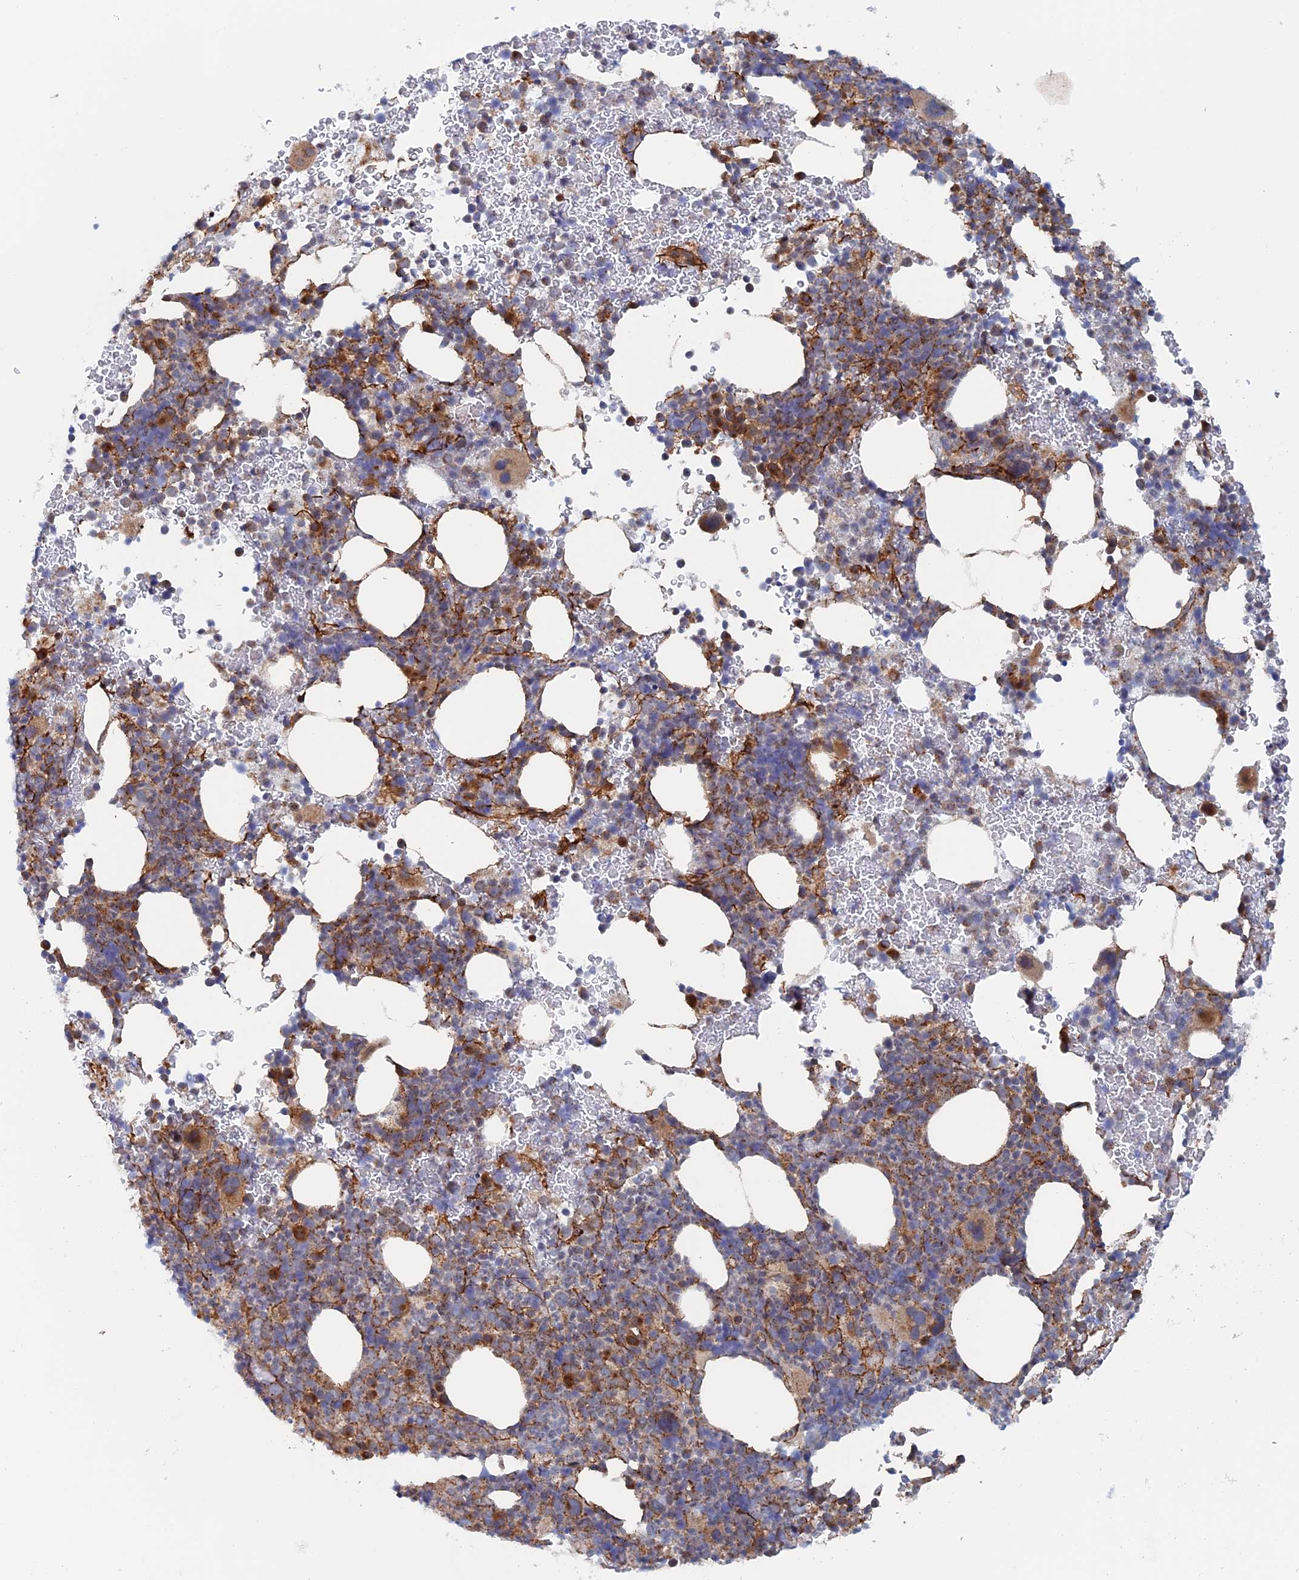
{"staining": {"intensity": "moderate", "quantity": "<25%", "location": "cytoplasmic/membranous"}, "tissue": "bone marrow", "cell_type": "Hematopoietic cells", "image_type": "normal", "snomed": [{"axis": "morphology", "description": "Normal tissue, NOS"}, {"axis": "topography", "description": "Bone marrow"}], "caption": "IHC micrograph of benign bone marrow stained for a protein (brown), which displays low levels of moderate cytoplasmic/membranous positivity in about <25% of hematopoietic cells.", "gene": "TMEM196", "patient": {"sex": "female", "age": 82}}